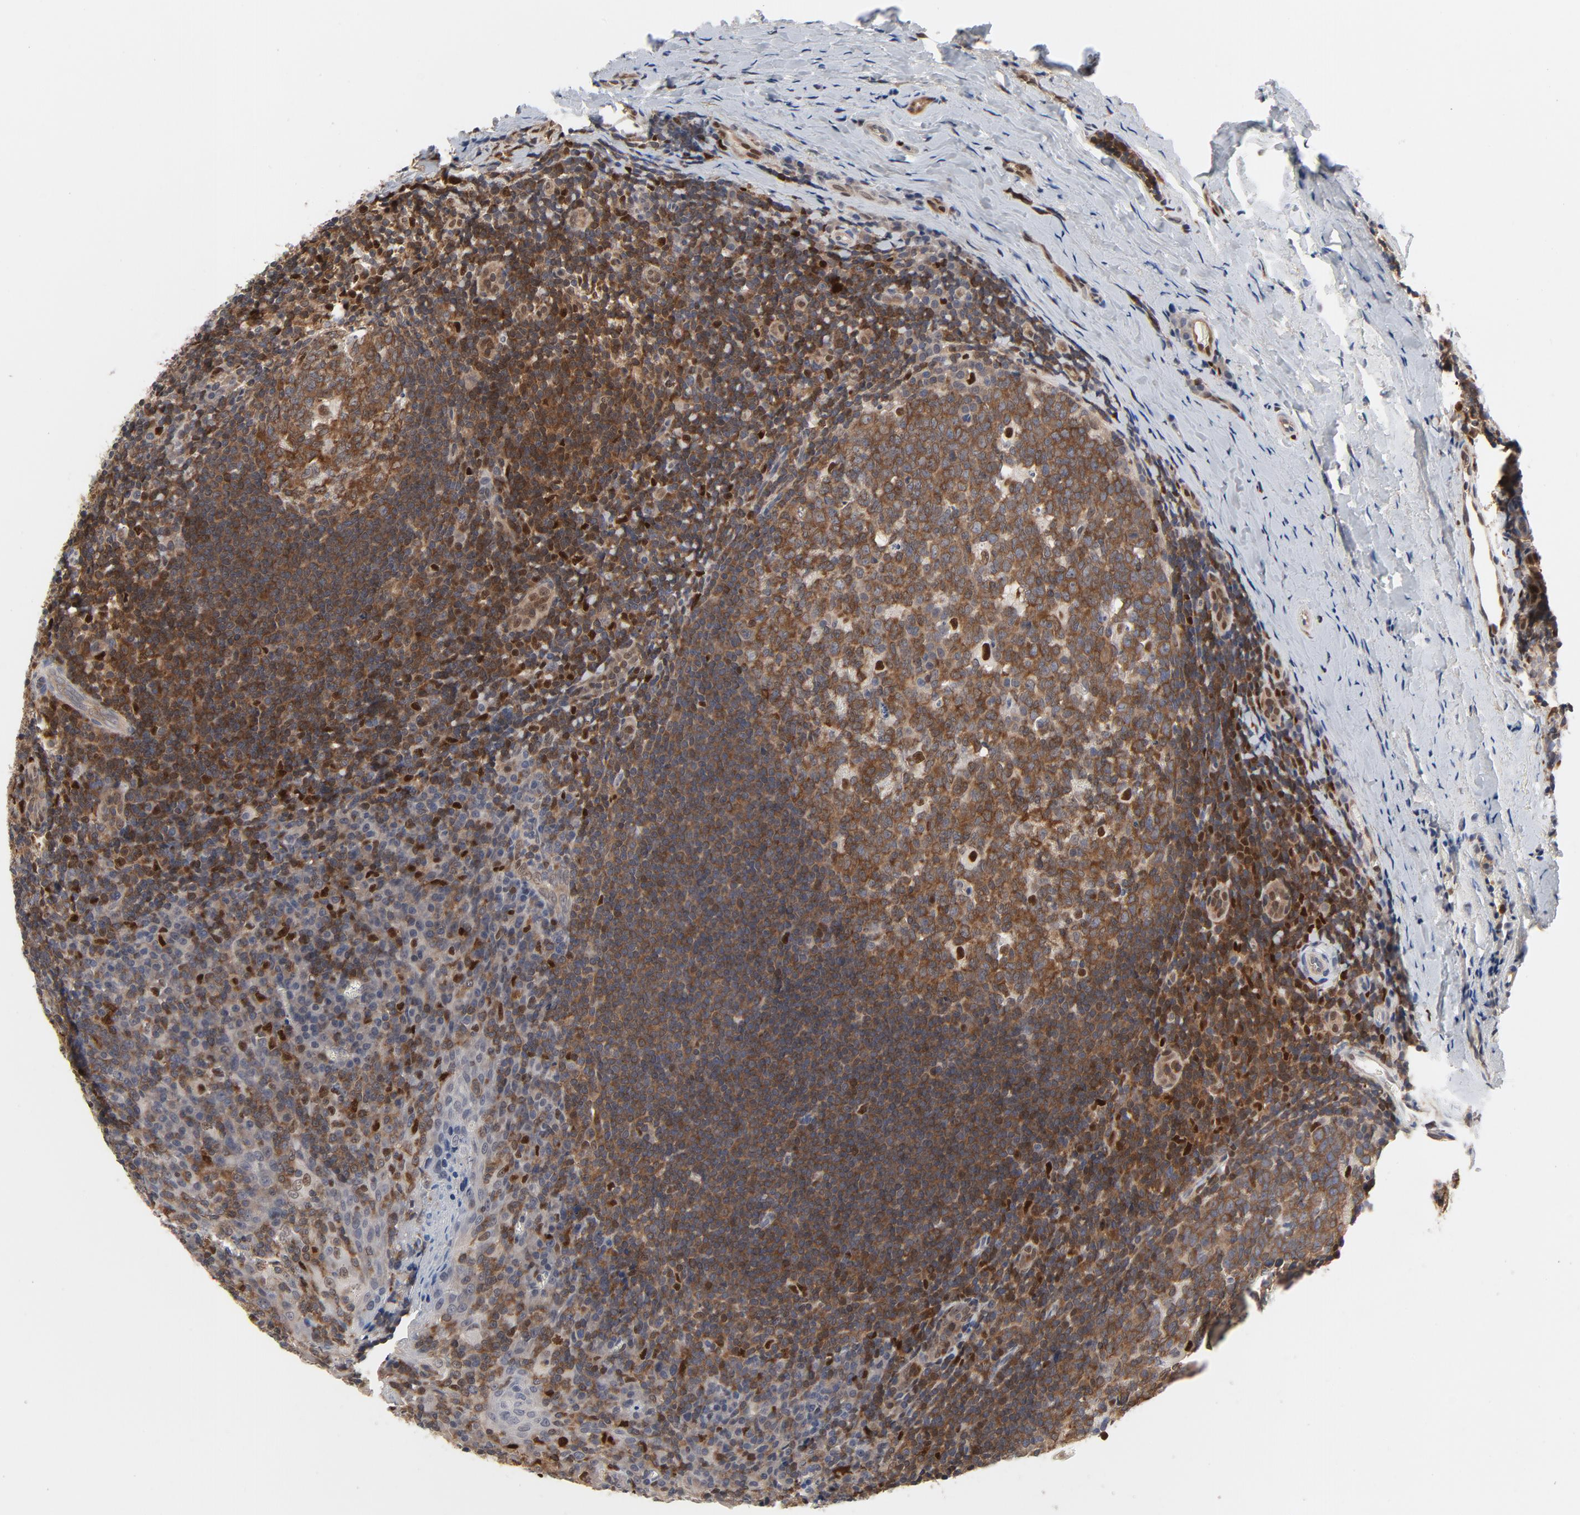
{"staining": {"intensity": "strong", "quantity": ">75%", "location": "cytoplasmic/membranous"}, "tissue": "tonsil", "cell_type": "Germinal center cells", "image_type": "normal", "snomed": [{"axis": "morphology", "description": "Normal tissue, NOS"}, {"axis": "topography", "description": "Tonsil"}], "caption": "Protein staining of benign tonsil demonstrates strong cytoplasmic/membranous staining in about >75% of germinal center cells. (Brightfield microscopy of DAB IHC at high magnification).", "gene": "NFKB1", "patient": {"sex": "male", "age": 31}}